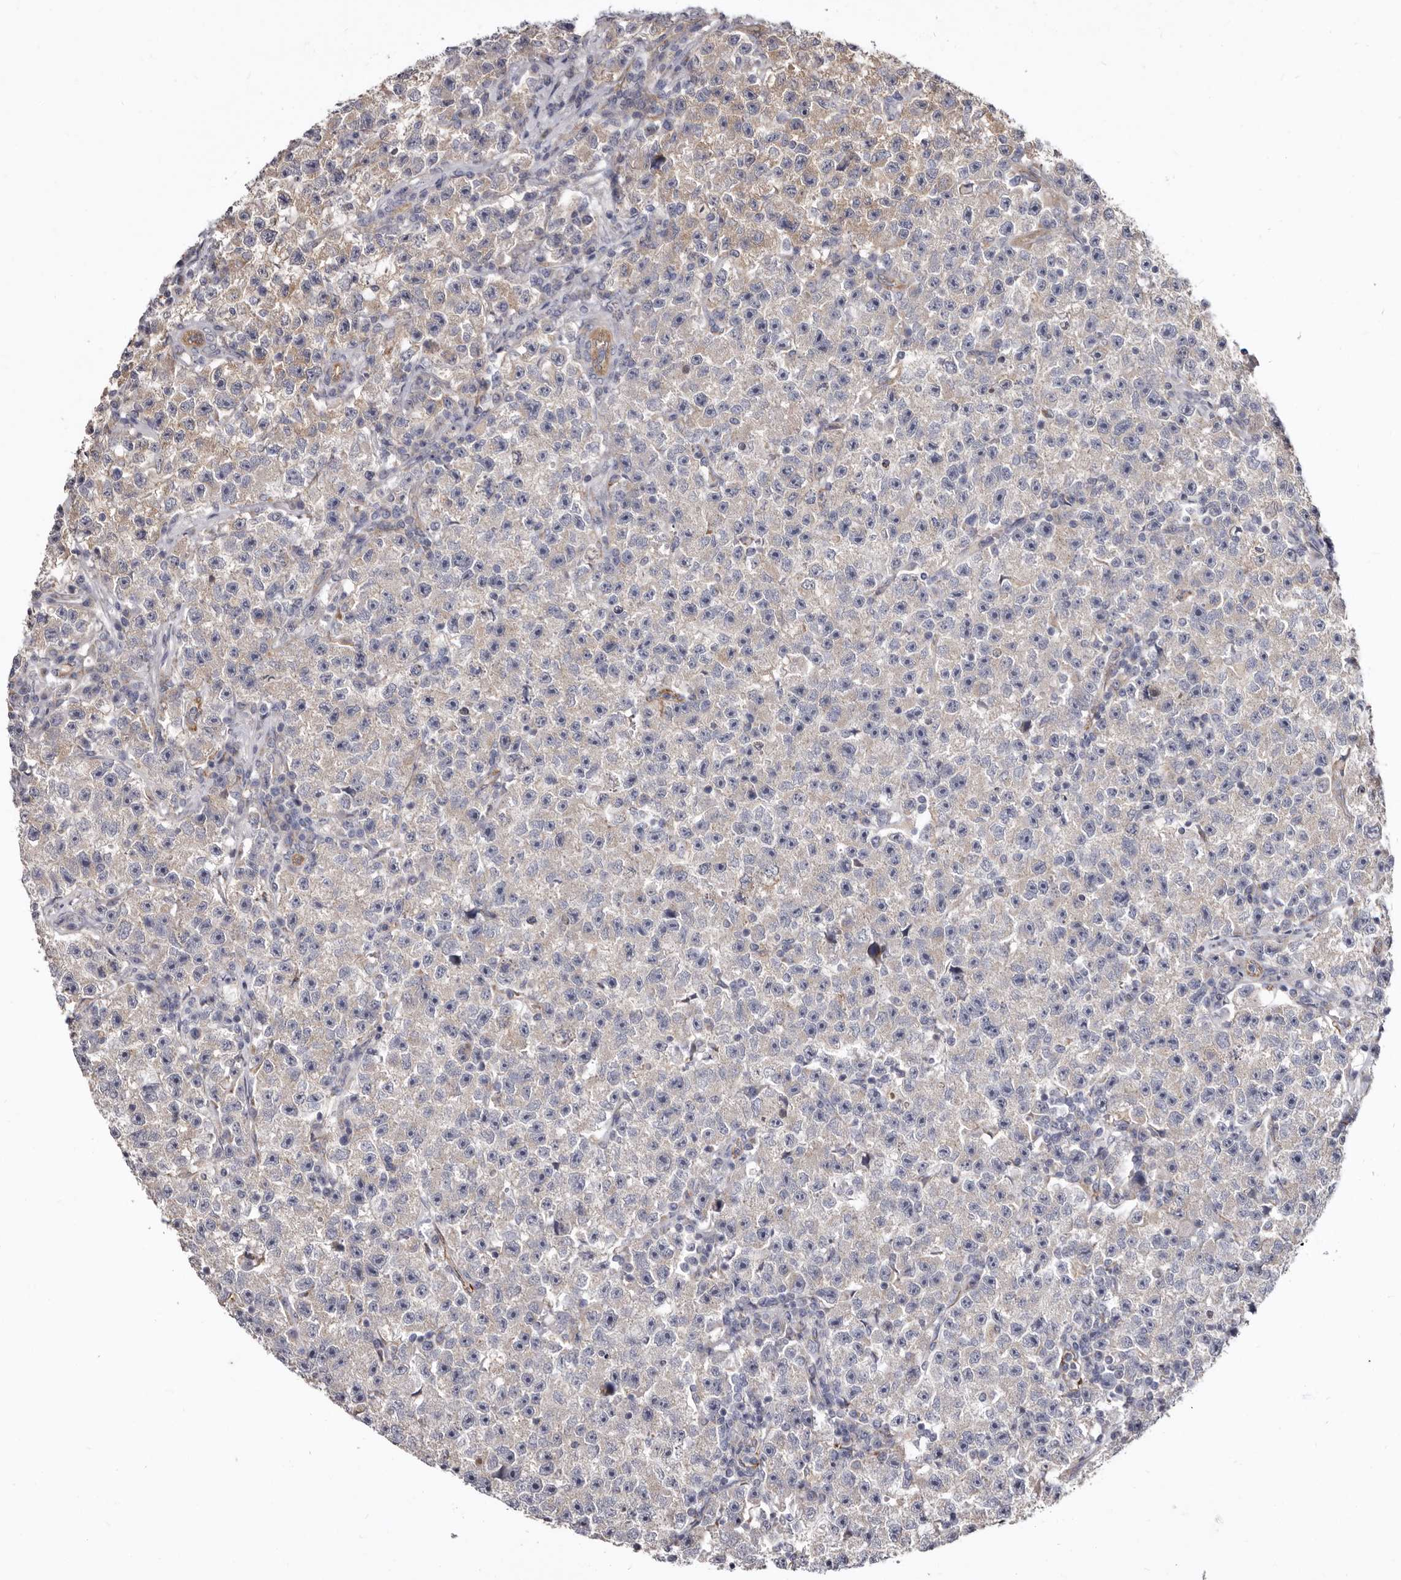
{"staining": {"intensity": "weak", "quantity": ">75%", "location": "cytoplasmic/membranous"}, "tissue": "testis cancer", "cell_type": "Tumor cells", "image_type": "cancer", "snomed": [{"axis": "morphology", "description": "Seminoma, NOS"}, {"axis": "topography", "description": "Testis"}], "caption": "A high-resolution histopathology image shows immunohistochemistry staining of testis seminoma, which exhibits weak cytoplasmic/membranous positivity in approximately >75% of tumor cells. (brown staining indicates protein expression, while blue staining denotes nuclei).", "gene": "FMO2", "patient": {"sex": "male", "age": 22}}